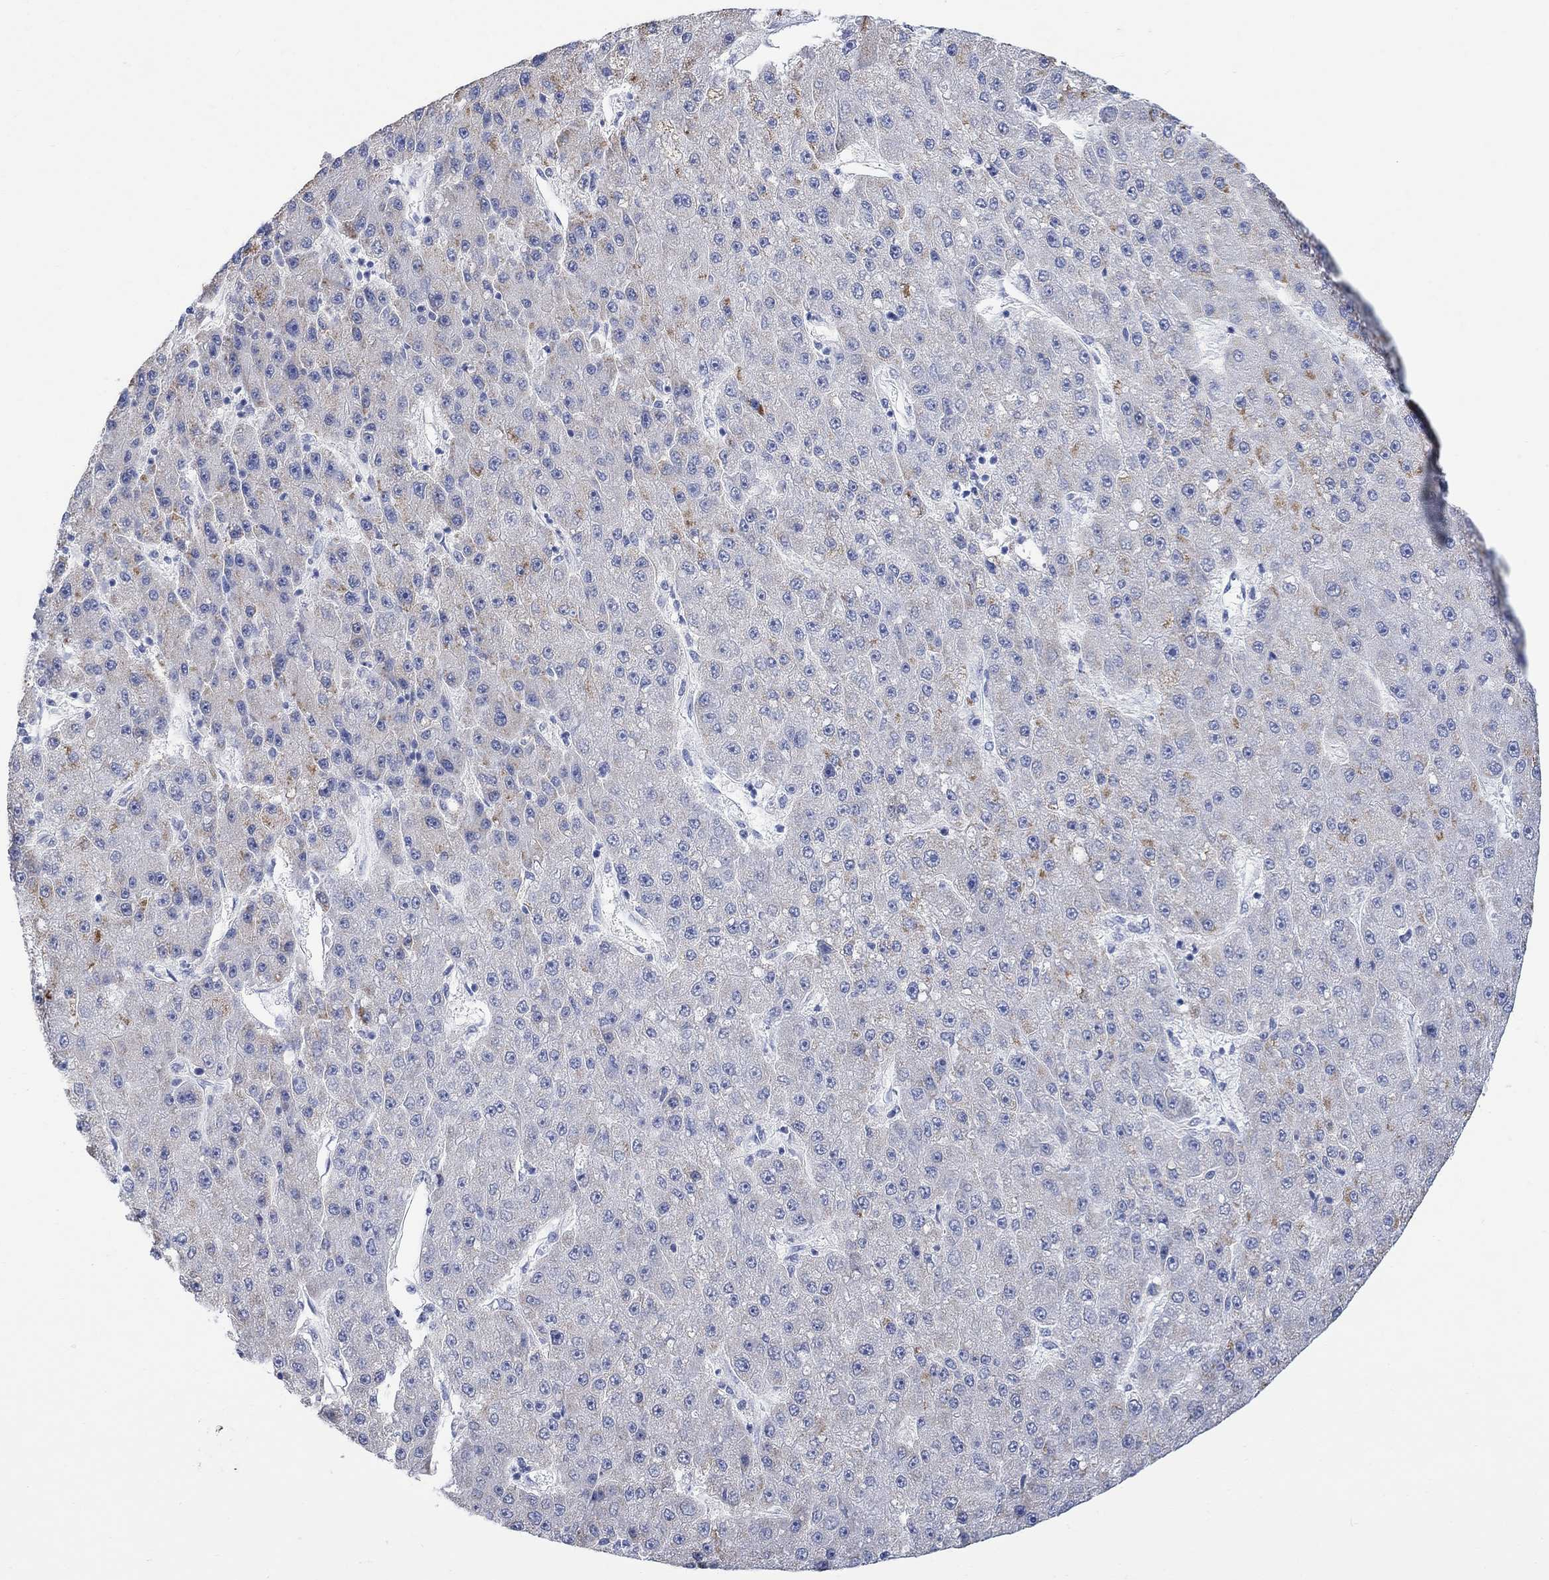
{"staining": {"intensity": "weak", "quantity": "<25%", "location": "cytoplasmic/membranous"}, "tissue": "liver cancer", "cell_type": "Tumor cells", "image_type": "cancer", "snomed": [{"axis": "morphology", "description": "Carcinoma, Hepatocellular, NOS"}, {"axis": "topography", "description": "Liver"}], "caption": "Immunohistochemical staining of human liver cancer (hepatocellular carcinoma) displays no significant expression in tumor cells. (Stains: DAB immunohistochemistry (IHC) with hematoxylin counter stain, Microscopy: brightfield microscopy at high magnification).", "gene": "FBP2", "patient": {"sex": "male", "age": 67}}